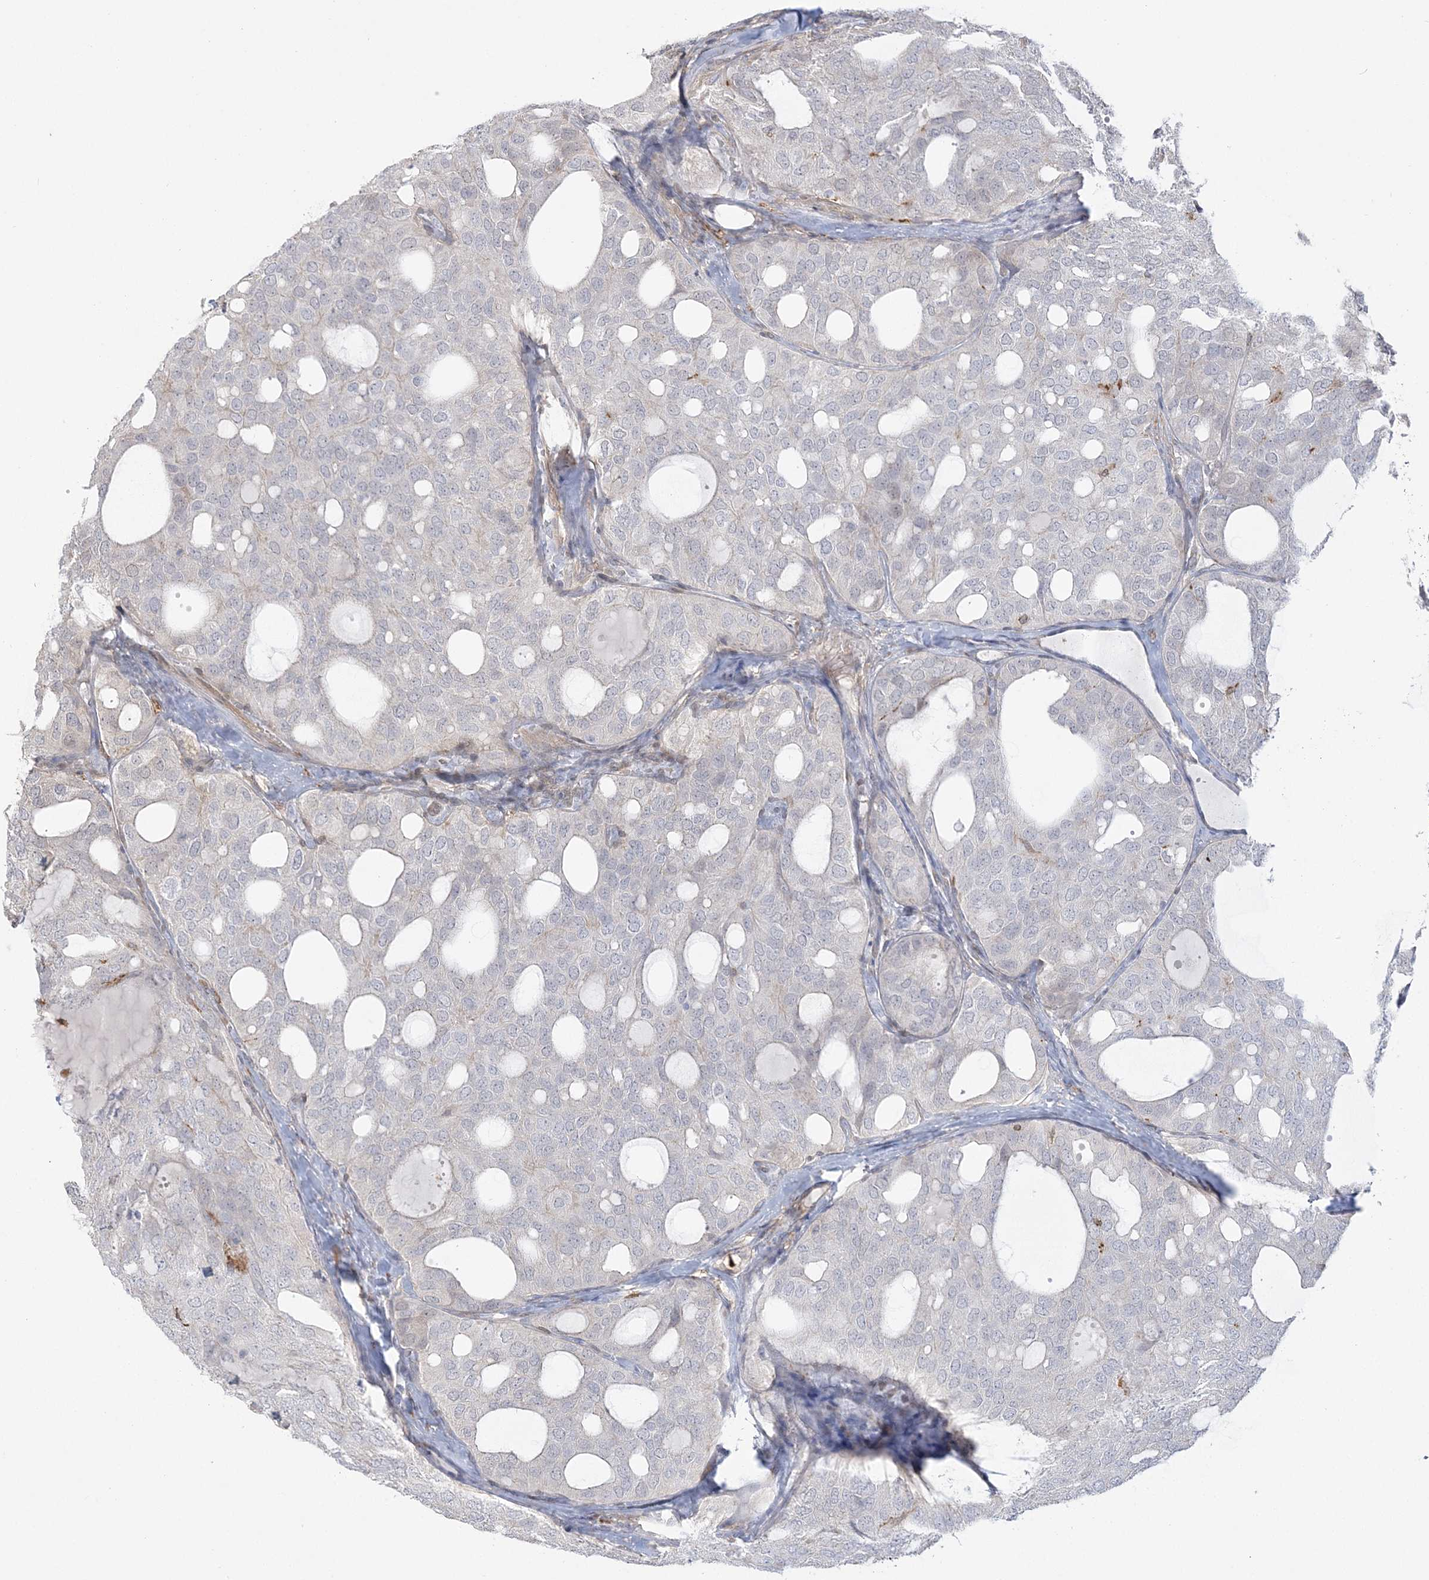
{"staining": {"intensity": "negative", "quantity": "none", "location": "none"}, "tissue": "thyroid cancer", "cell_type": "Tumor cells", "image_type": "cancer", "snomed": [{"axis": "morphology", "description": "Follicular adenoma carcinoma, NOS"}, {"axis": "topography", "description": "Thyroid gland"}], "caption": "Tumor cells show no significant protein expression in thyroid follicular adenoma carcinoma.", "gene": "HAAO", "patient": {"sex": "male", "age": 75}}